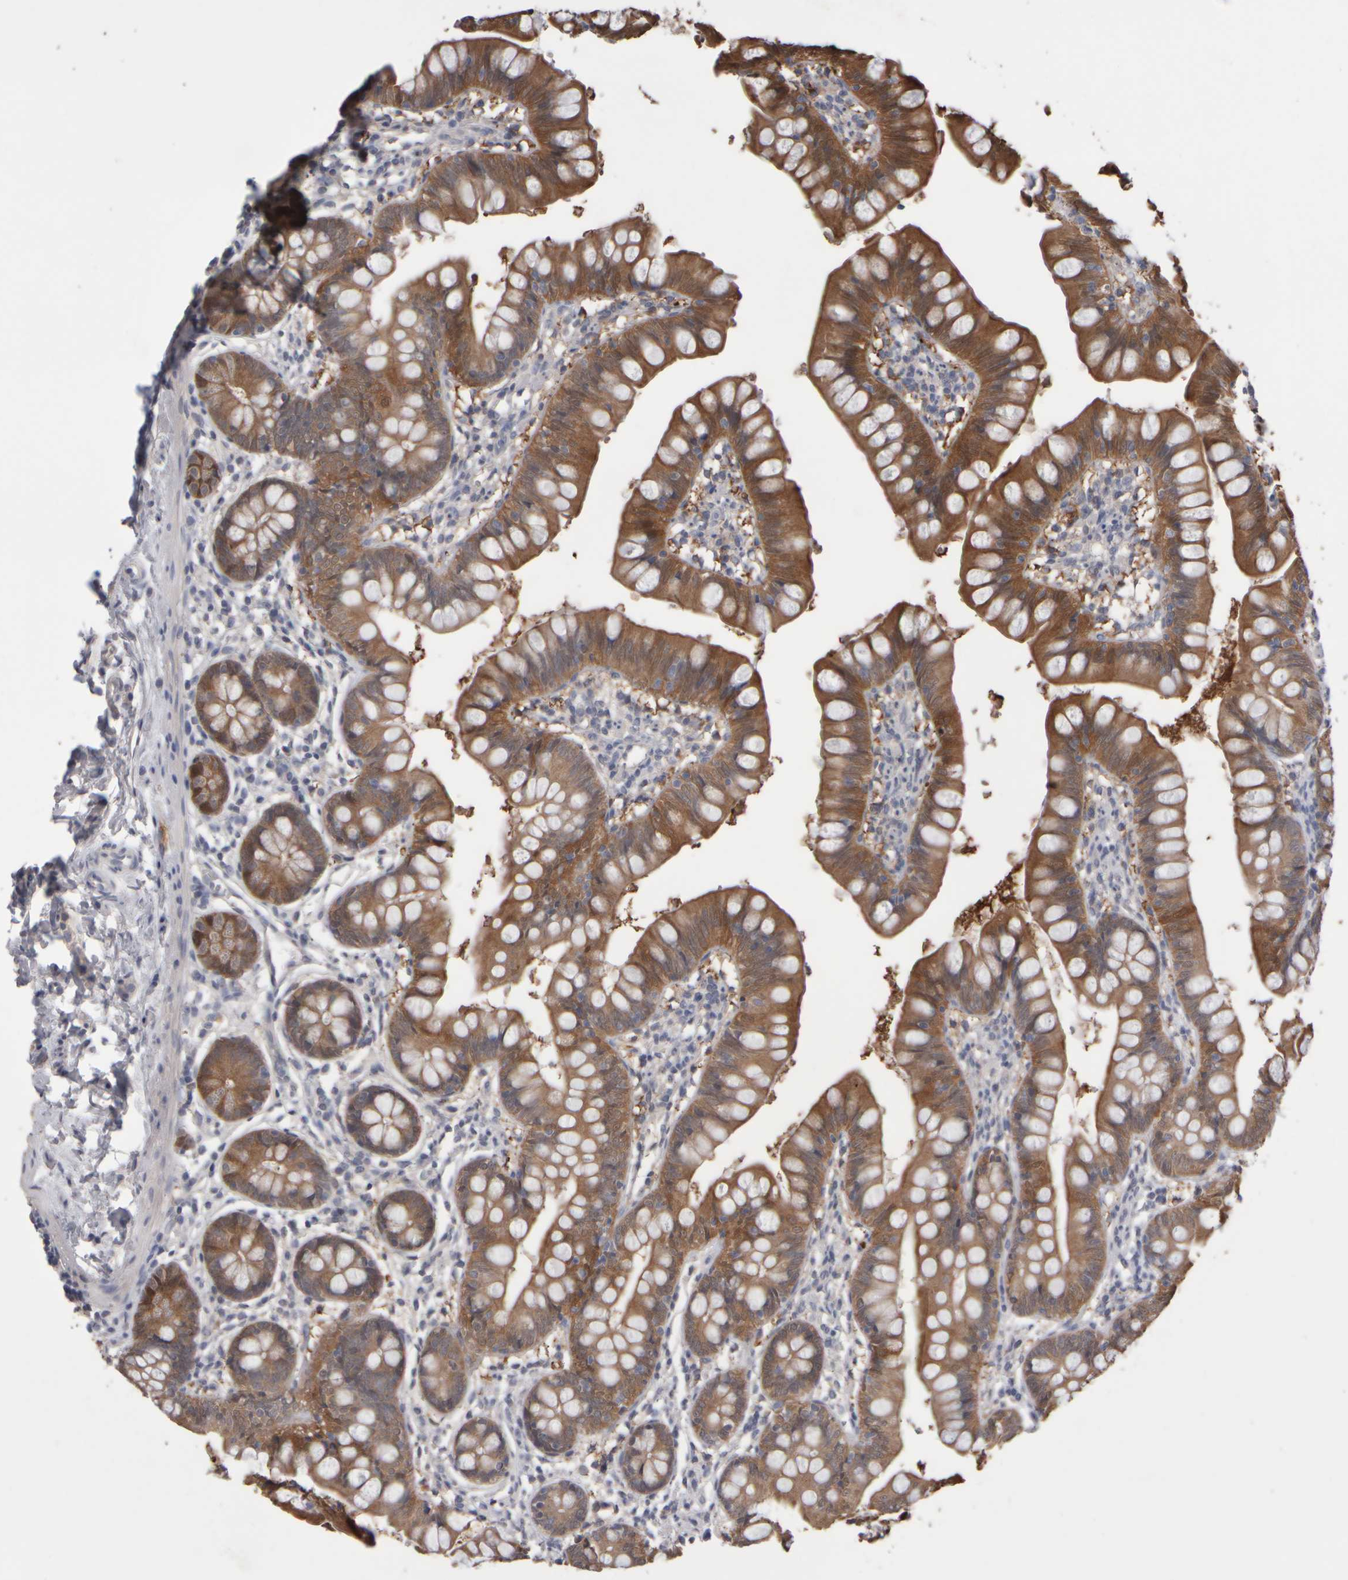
{"staining": {"intensity": "moderate", "quantity": ">75%", "location": "cytoplasmic/membranous"}, "tissue": "small intestine", "cell_type": "Glandular cells", "image_type": "normal", "snomed": [{"axis": "morphology", "description": "Normal tissue, NOS"}, {"axis": "topography", "description": "Small intestine"}], "caption": "IHC of unremarkable human small intestine exhibits medium levels of moderate cytoplasmic/membranous expression in approximately >75% of glandular cells. (DAB (3,3'-diaminobenzidine) = brown stain, brightfield microscopy at high magnification).", "gene": "EPHX2", "patient": {"sex": "male", "age": 7}}